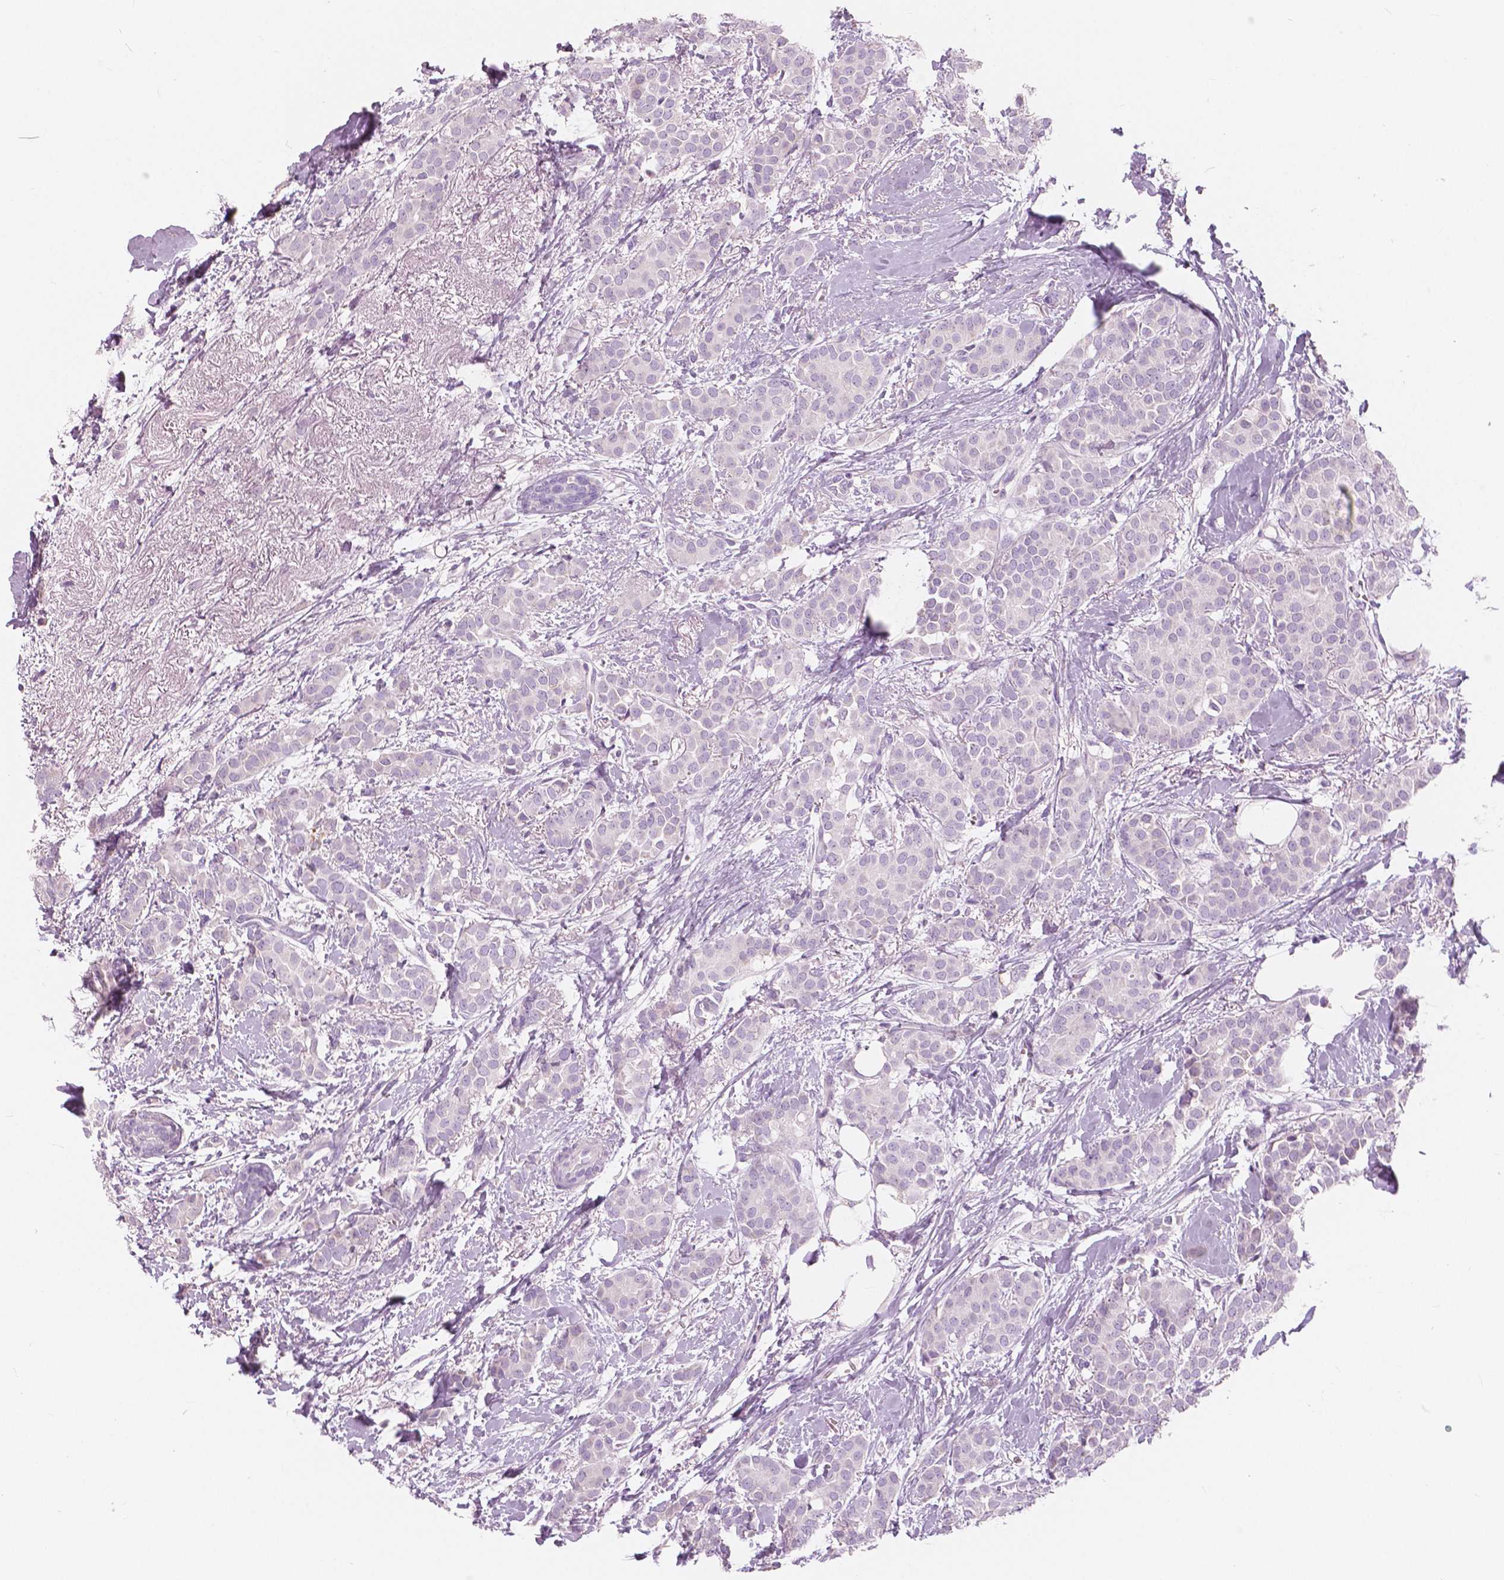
{"staining": {"intensity": "negative", "quantity": "none", "location": "none"}, "tissue": "breast cancer", "cell_type": "Tumor cells", "image_type": "cancer", "snomed": [{"axis": "morphology", "description": "Duct carcinoma"}, {"axis": "topography", "description": "Breast"}], "caption": "An image of human breast intraductal carcinoma is negative for staining in tumor cells.", "gene": "CXCR2", "patient": {"sex": "female", "age": 79}}